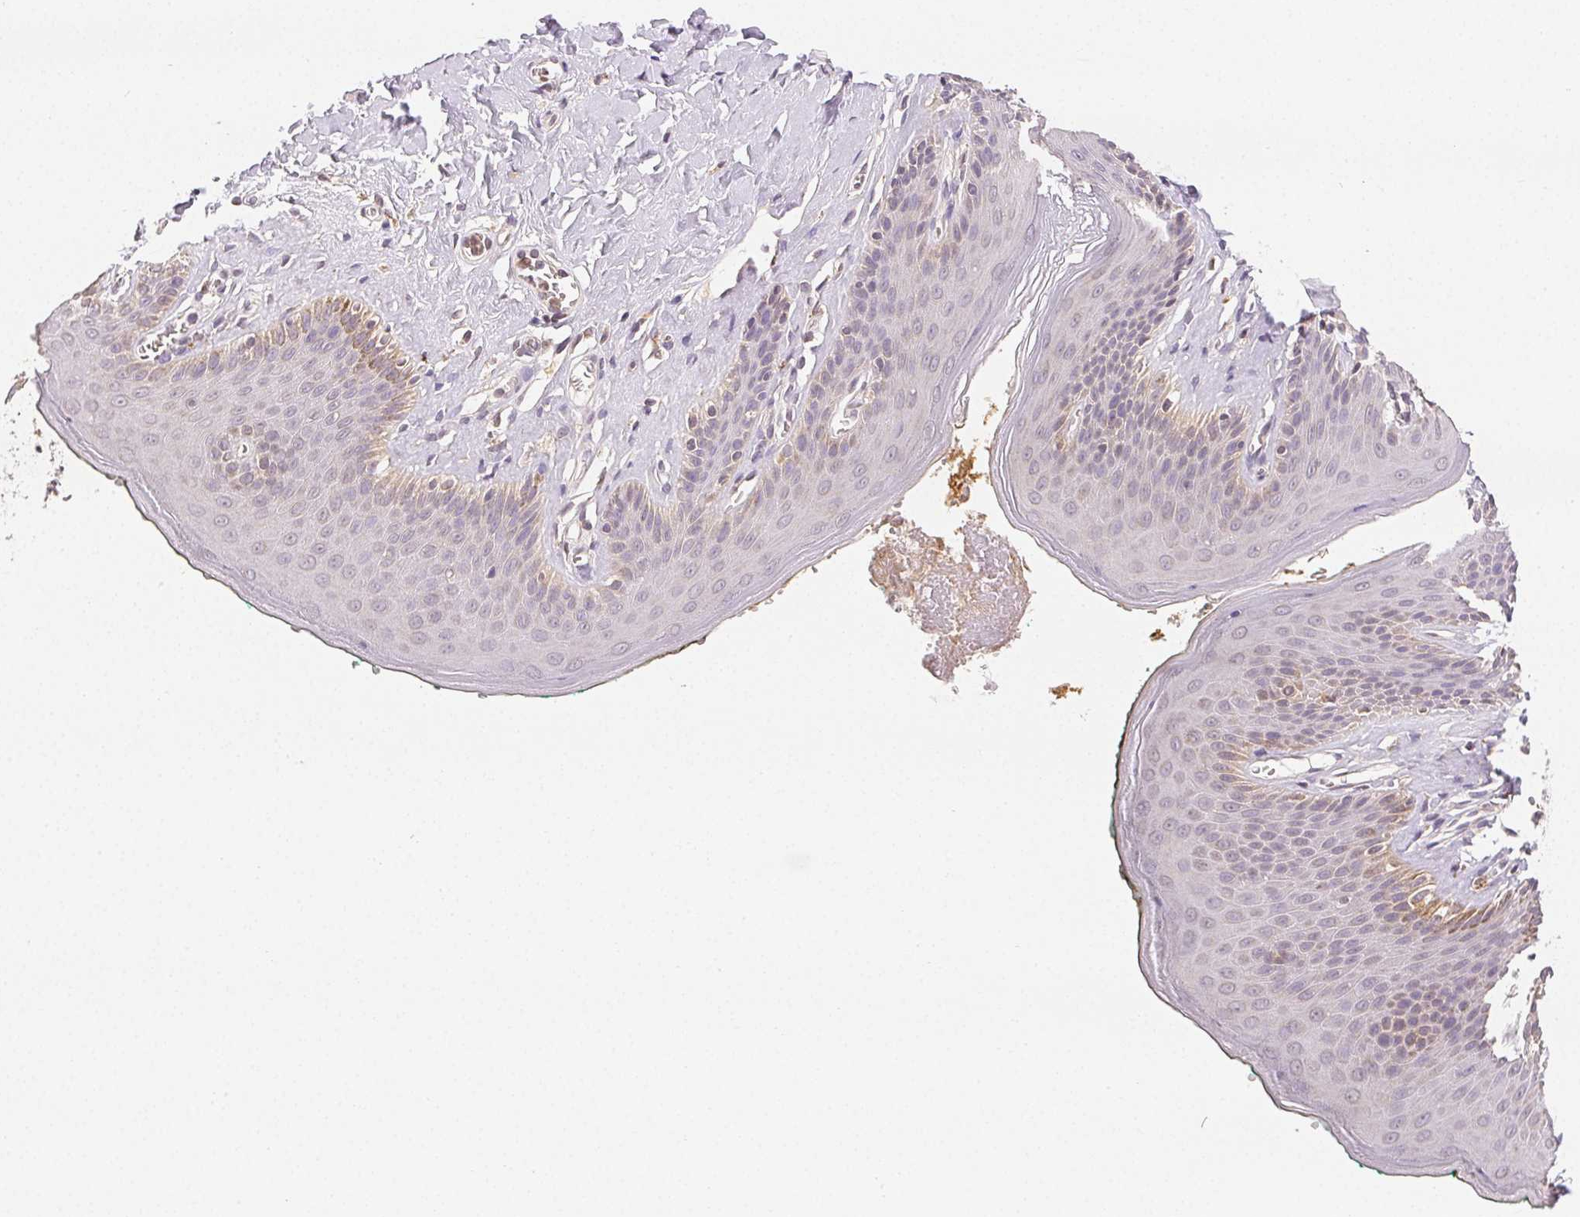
{"staining": {"intensity": "negative", "quantity": "none", "location": "none"}, "tissue": "skin", "cell_type": "Epidermal cells", "image_type": "normal", "snomed": [{"axis": "morphology", "description": "Normal tissue, NOS"}, {"axis": "topography", "description": "Vulva"}, {"axis": "topography", "description": "Peripheral nerve tissue"}], "caption": "High power microscopy histopathology image of an immunohistochemistry (IHC) histopathology image of unremarkable skin, revealing no significant staining in epidermal cells. (DAB (3,3'-diaminobenzidine) immunohistochemistry visualized using brightfield microscopy, high magnification).", "gene": "SEZ6L2", "patient": {"sex": "female", "age": 66}}